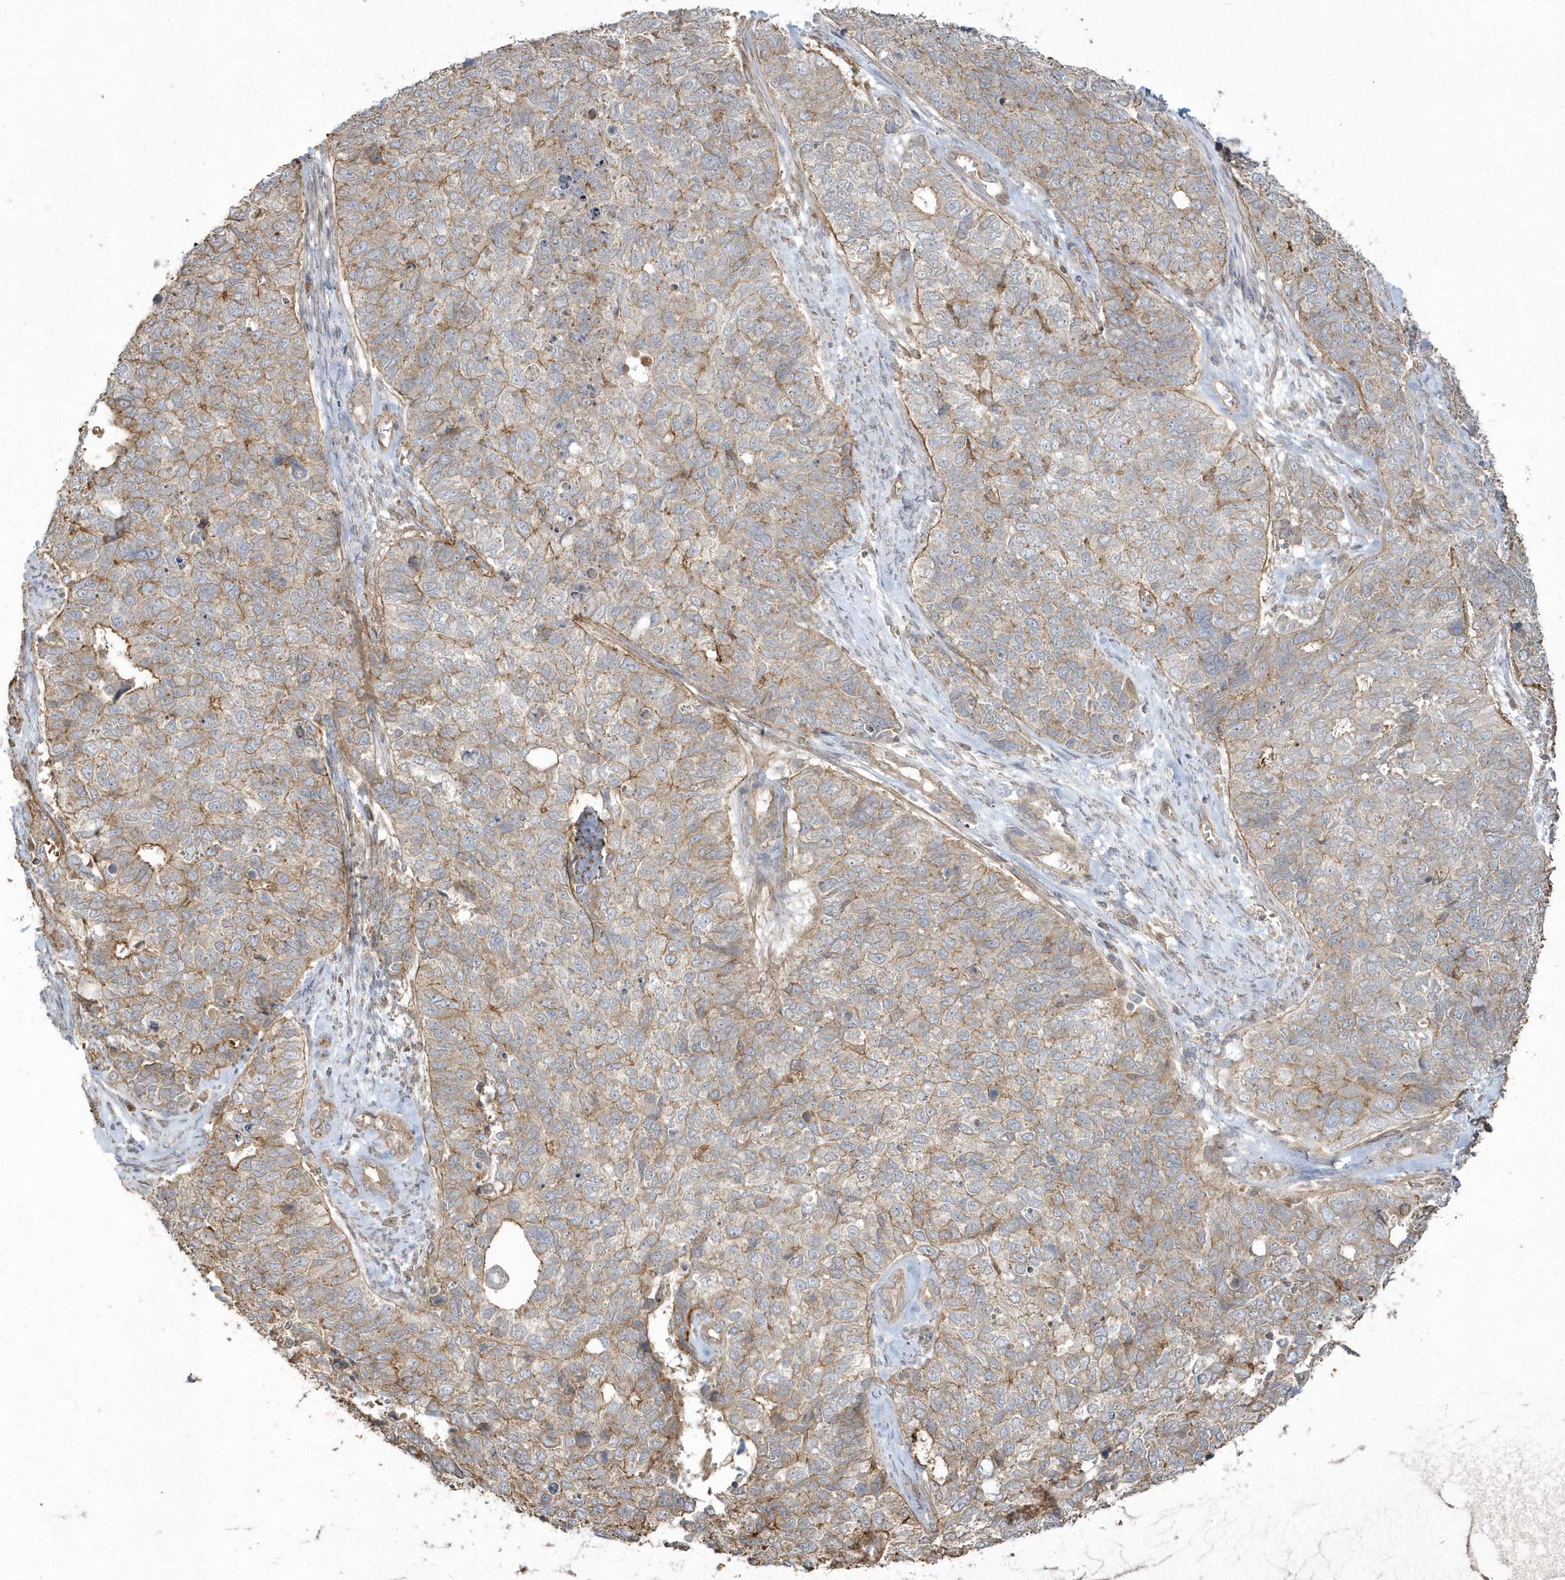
{"staining": {"intensity": "moderate", "quantity": "25%-75%", "location": "cytoplasmic/membranous"}, "tissue": "cervical cancer", "cell_type": "Tumor cells", "image_type": "cancer", "snomed": [{"axis": "morphology", "description": "Squamous cell carcinoma, NOS"}, {"axis": "topography", "description": "Cervix"}], "caption": "Protein analysis of cervical cancer (squamous cell carcinoma) tissue shows moderate cytoplasmic/membranous expression in approximately 25%-75% of tumor cells.", "gene": "ARMC8", "patient": {"sex": "female", "age": 63}}